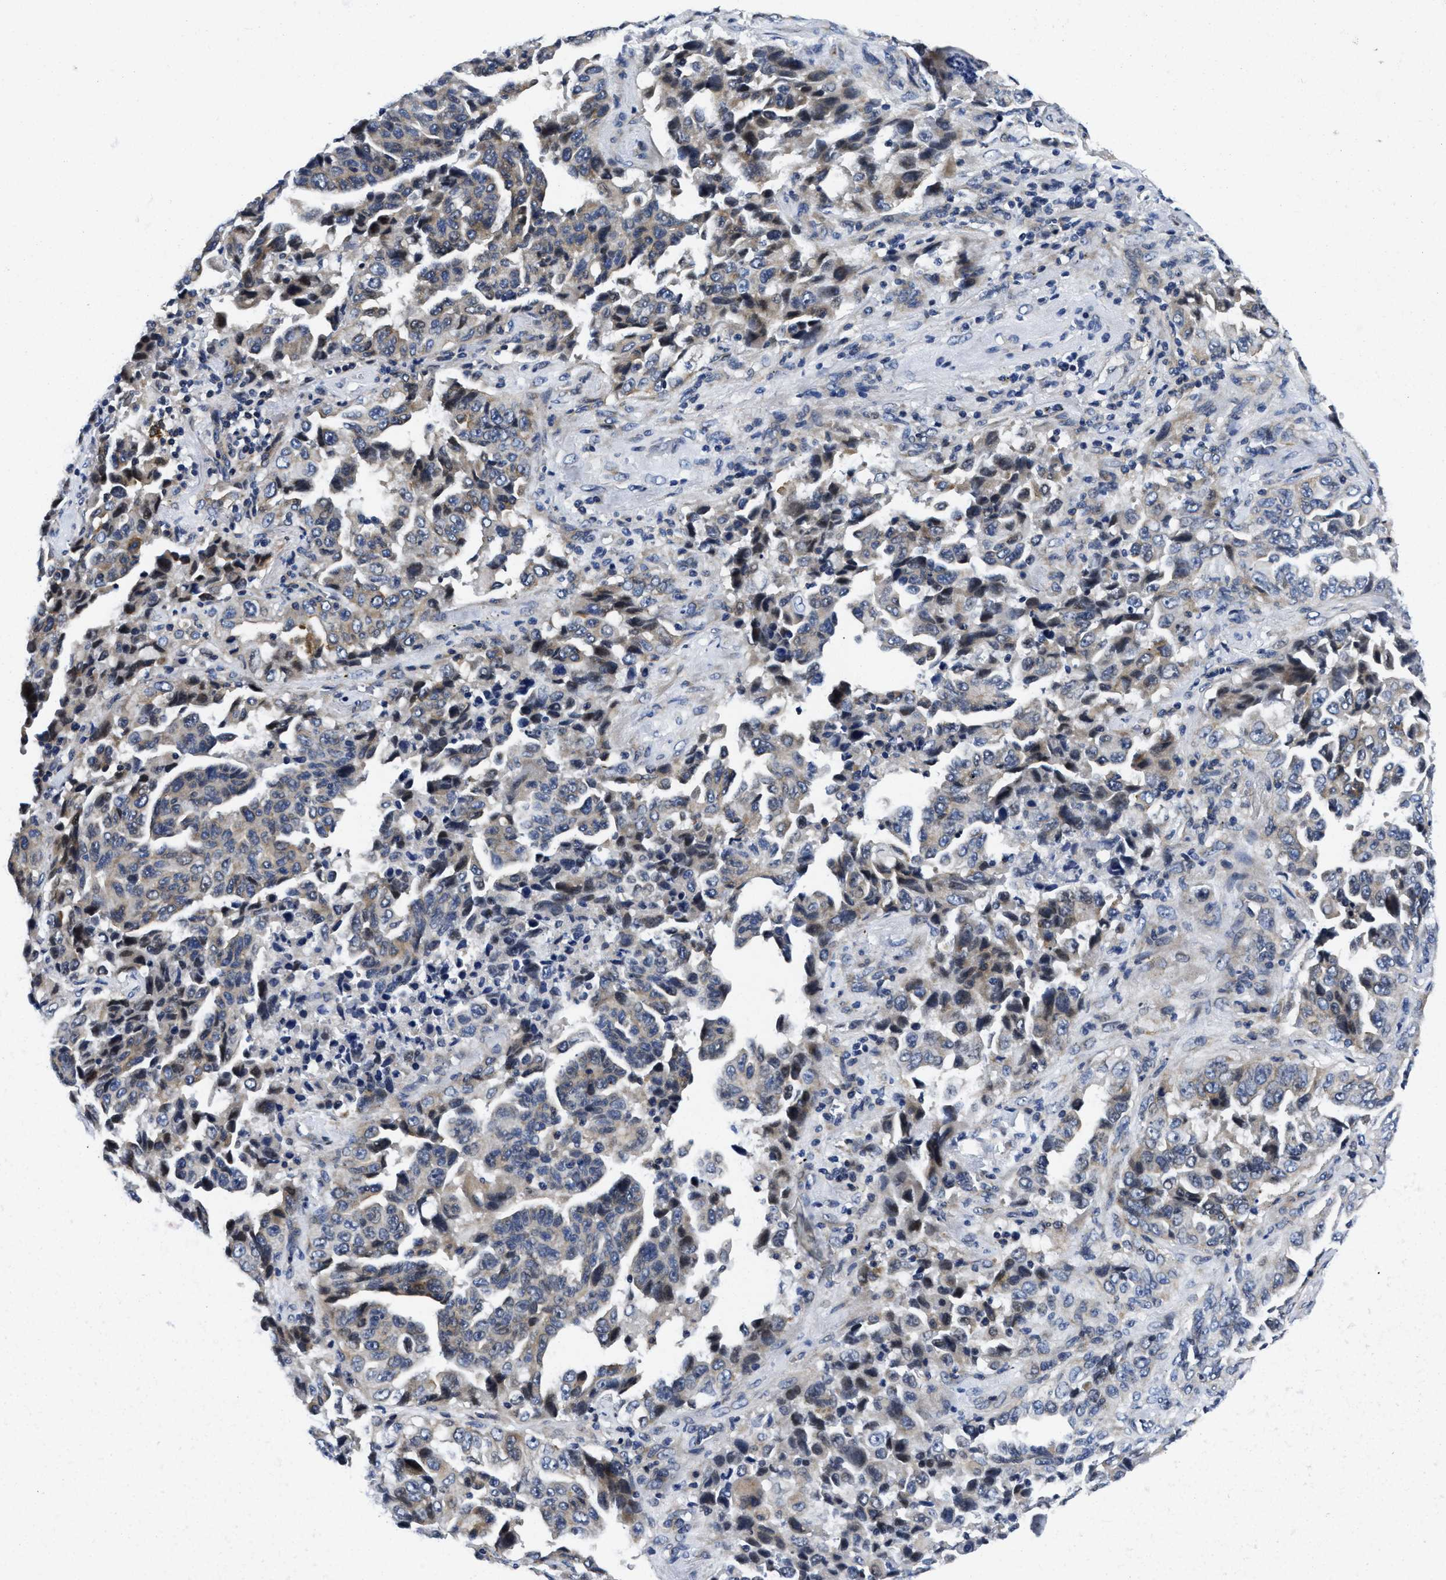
{"staining": {"intensity": "weak", "quantity": "<25%", "location": "cytoplasmic/membranous"}, "tissue": "lung cancer", "cell_type": "Tumor cells", "image_type": "cancer", "snomed": [{"axis": "morphology", "description": "Adenocarcinoma, NOS"}, {"axis": "topography", "description": "Lung"}], "caption": "Lung cancer (adenocarcinoma) was stained to show a protein in brown. There is no significant staining in tumor cells. Brightfield microscopy of immunohistochemistry (IHC) stained with DAB (brown) and hematoxylin (blue), captured at high magnification.", "gene": "LAD1", "patient": {"sex": "female", "age": 51}}